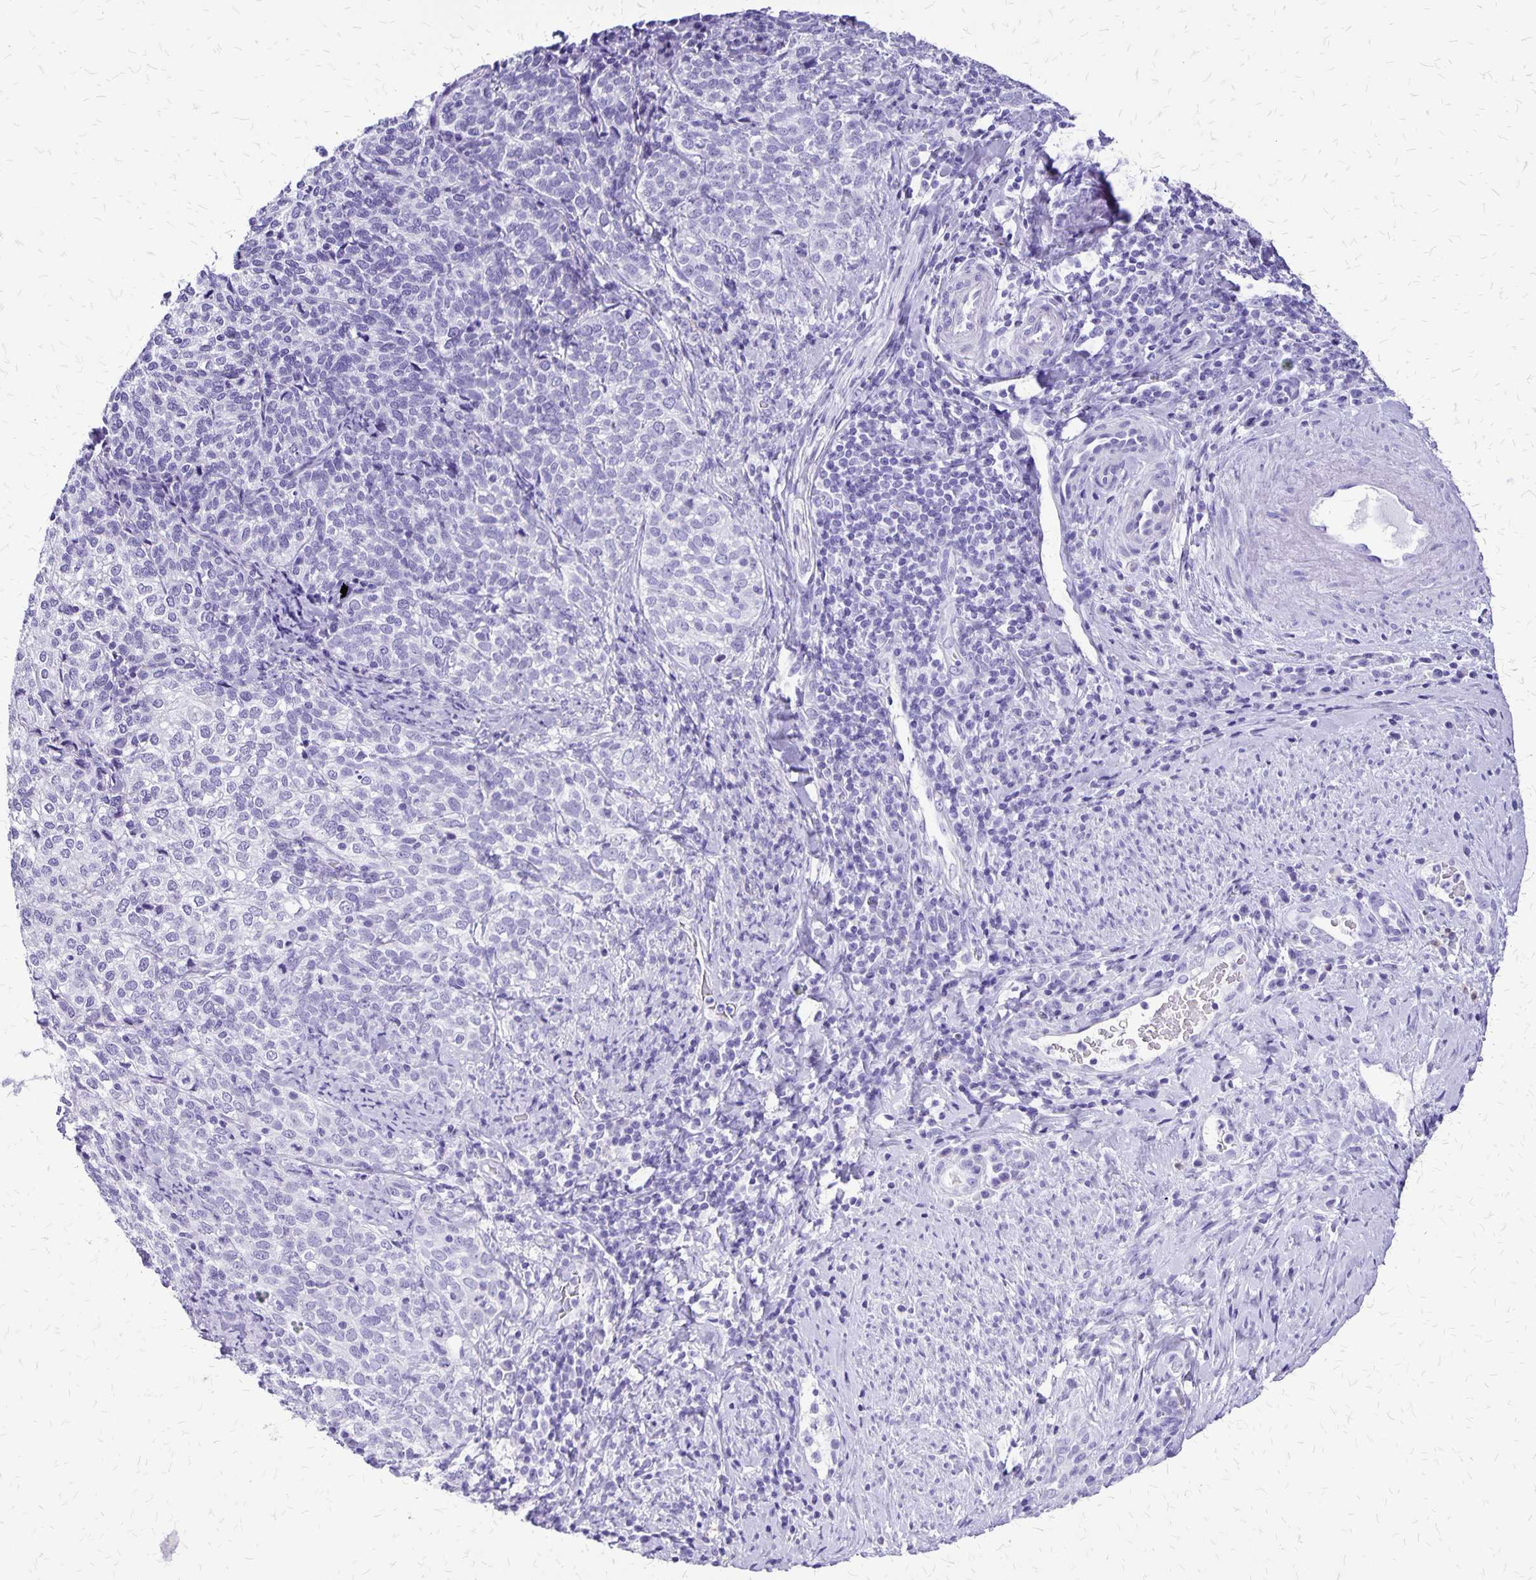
{"staining": {"intensity": "negative", "quantity": "none", "location": "none"}, "tissue": "cervical cancer", "cell_type": "Tumor cells", "image_type": "cancer", "snomed": [{"axis": "morphology", "description": "Normal tissue, NOS"}, {"axis": "morphology", "description": "Squamous cell carcinoma, NOS"}, {"axis": "topography", "description": "Vagina"}, {"axis": "topography", "description": "Cervix"}], "caption": "Photomicrograph shows no protein positivity in tumor cells of cervical squamous cell carcinoma tissue.", "gene": "SLC13A2", "patient": {"sex": "female", "age": 45}}